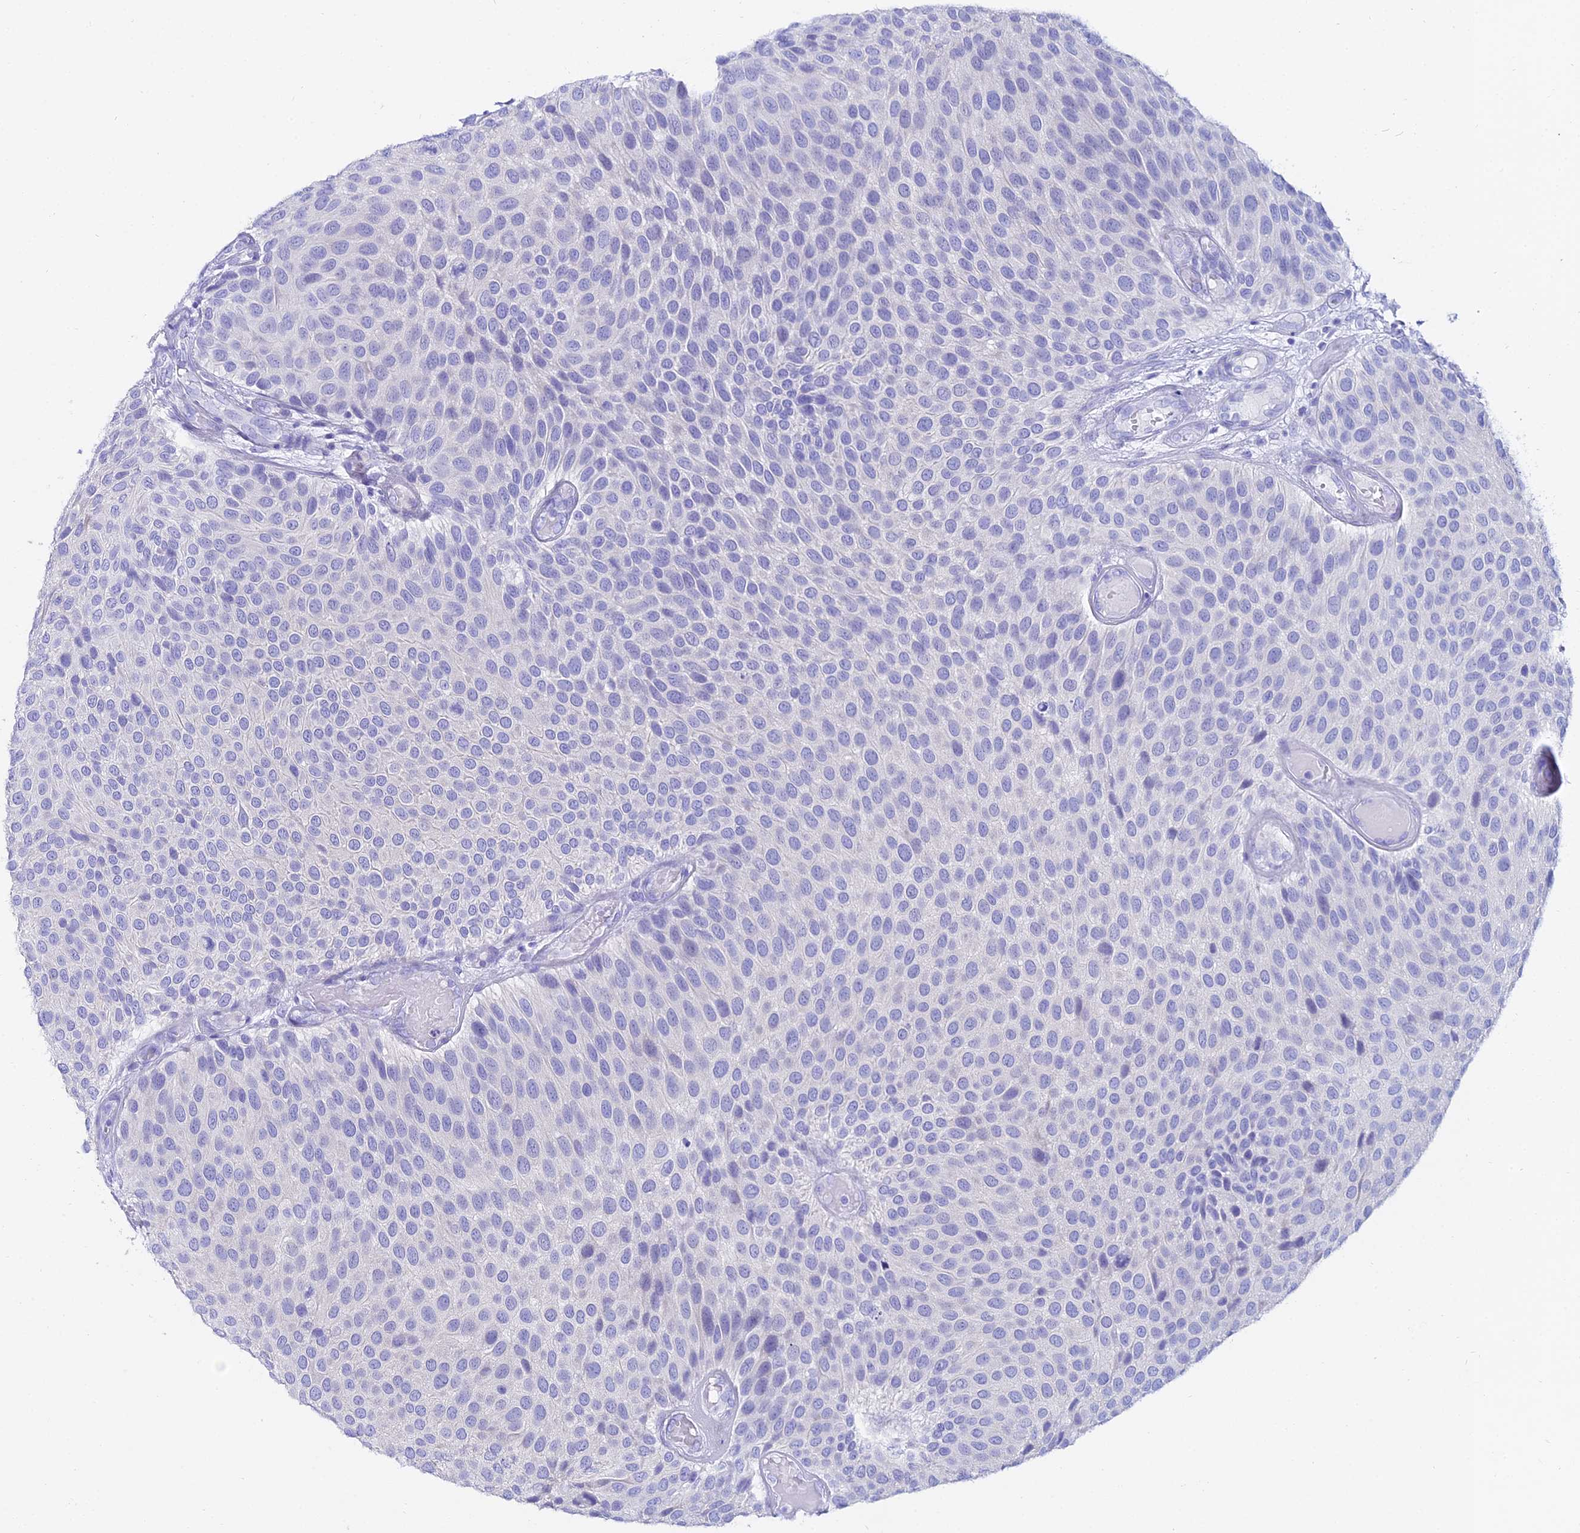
{"staining": {"intensity": "negative", "quantity": "none", "location": "none"}, "tissue": "urothelial cancer", "cell_type": "Tumor cells", "image_type": "cancer", "snomed": [{"axis": "morphology", "description": "Urothelial carcinoma, Low grade"}, {"axis": "topography", "description": "Urinary bladder"}], "caption": "DAB (3,3'-diaminobenzidine) immunohistochemical staining of human low-grade urothelial carcinoma shows no significant staining in tumor cells. (DAB immunohistochemistry with hematoxylin counter stain).", "gene": "OR4D5", "patient": {"sex": "male", "age": 89}}